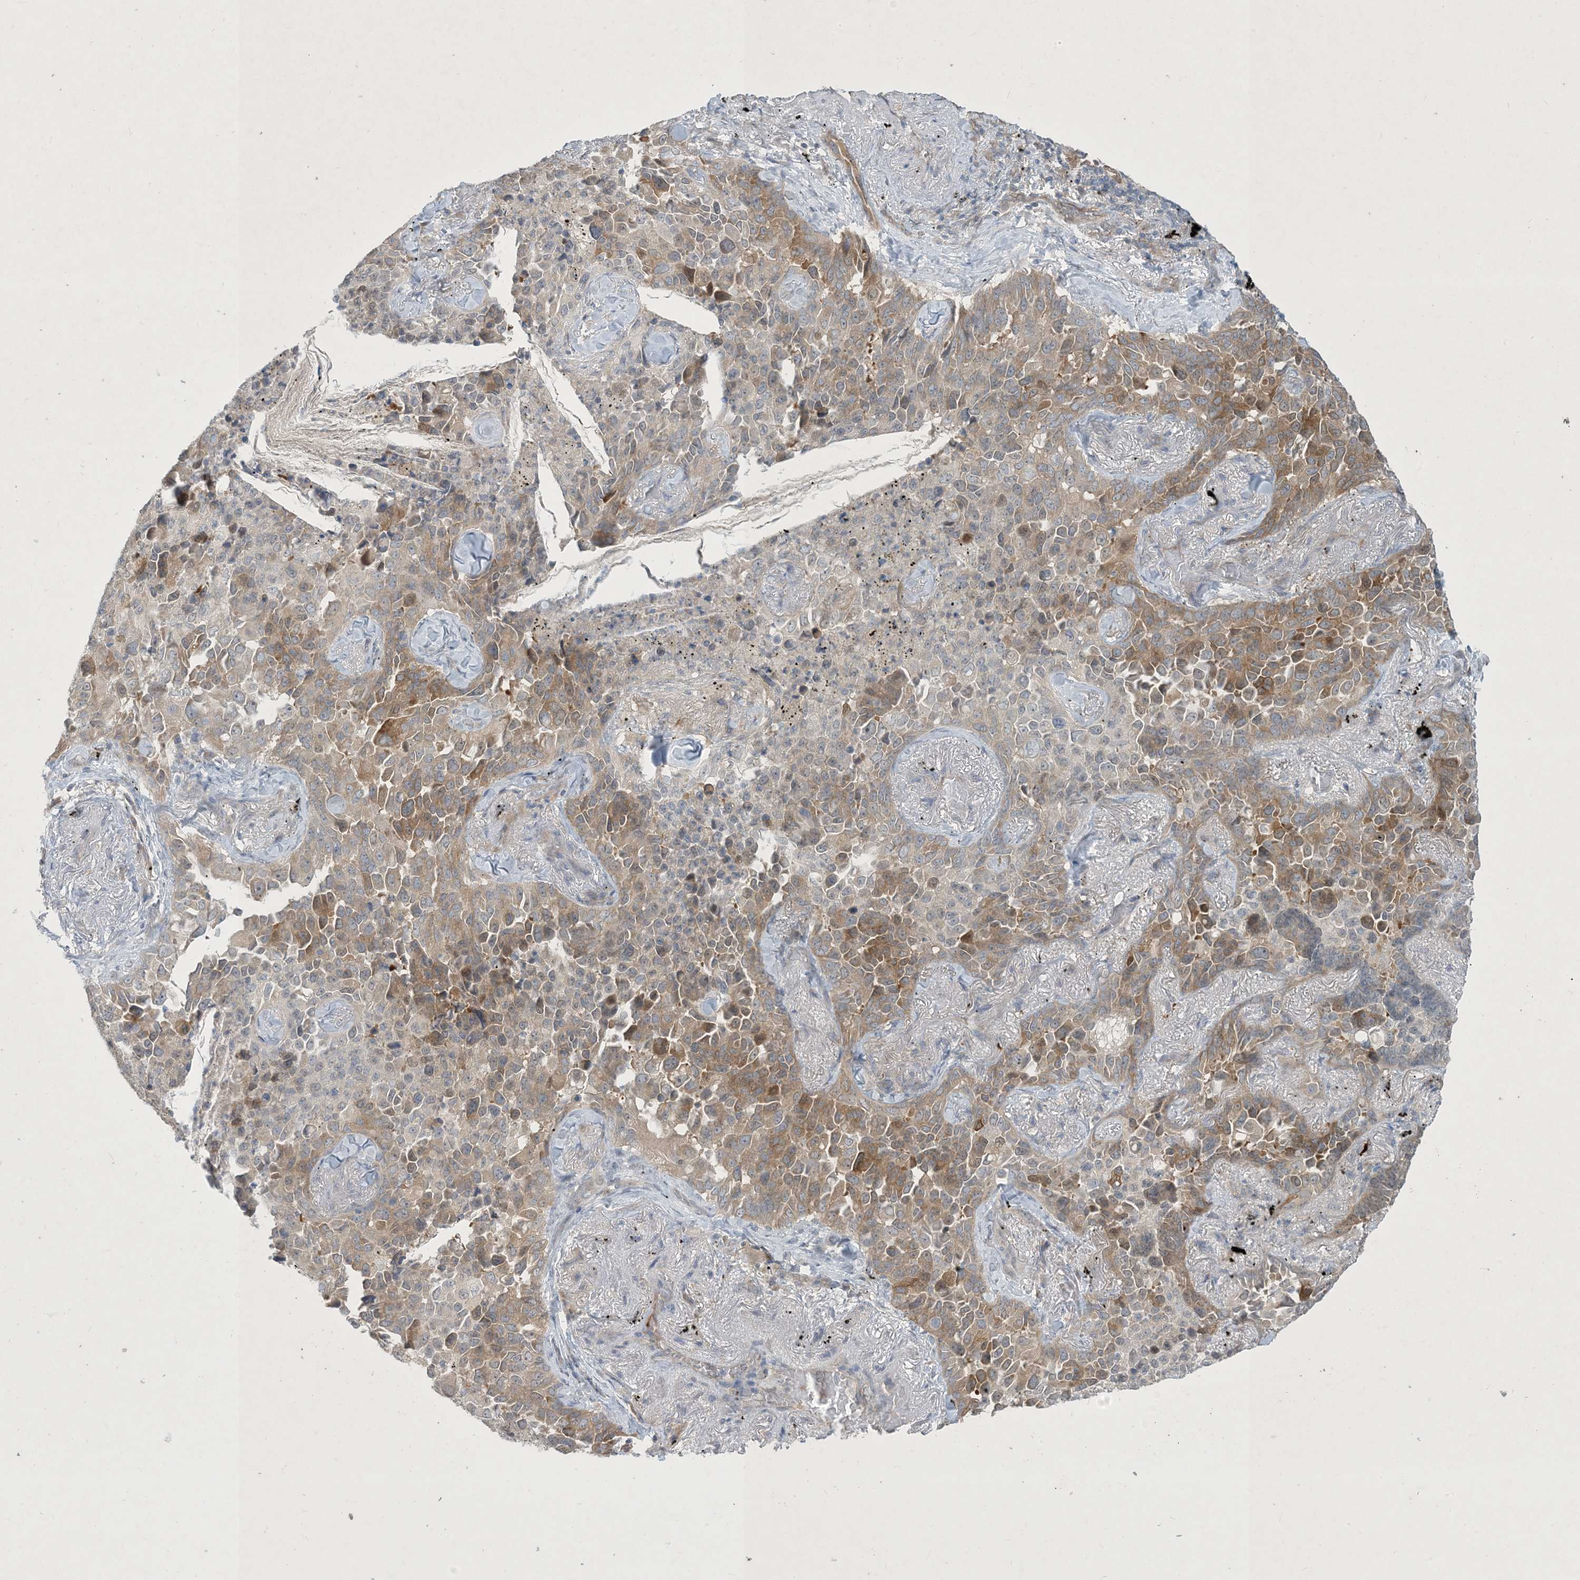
{"staining": {"intensity": "moderate", "quantity": "25%-75%", "location": "cytoplasmic/membranous"}, "tissue": "lung cancer", "cell_type": "Tumor cells", "image_type": "cancer", "snomed": [{"axis": "morphology", "description": "Adenocarcinoma, NOS"}, {"axis": "topography", "description": "Lung"}], "caption": "Protein staining demonstrates moderate cytoplasmic/membranous positivity in about 25%-75% of tumor cells in lung cancer (adenocarcinoma).", "gene": "CDS1", "patient": {"sex": "female", "age": 67}}